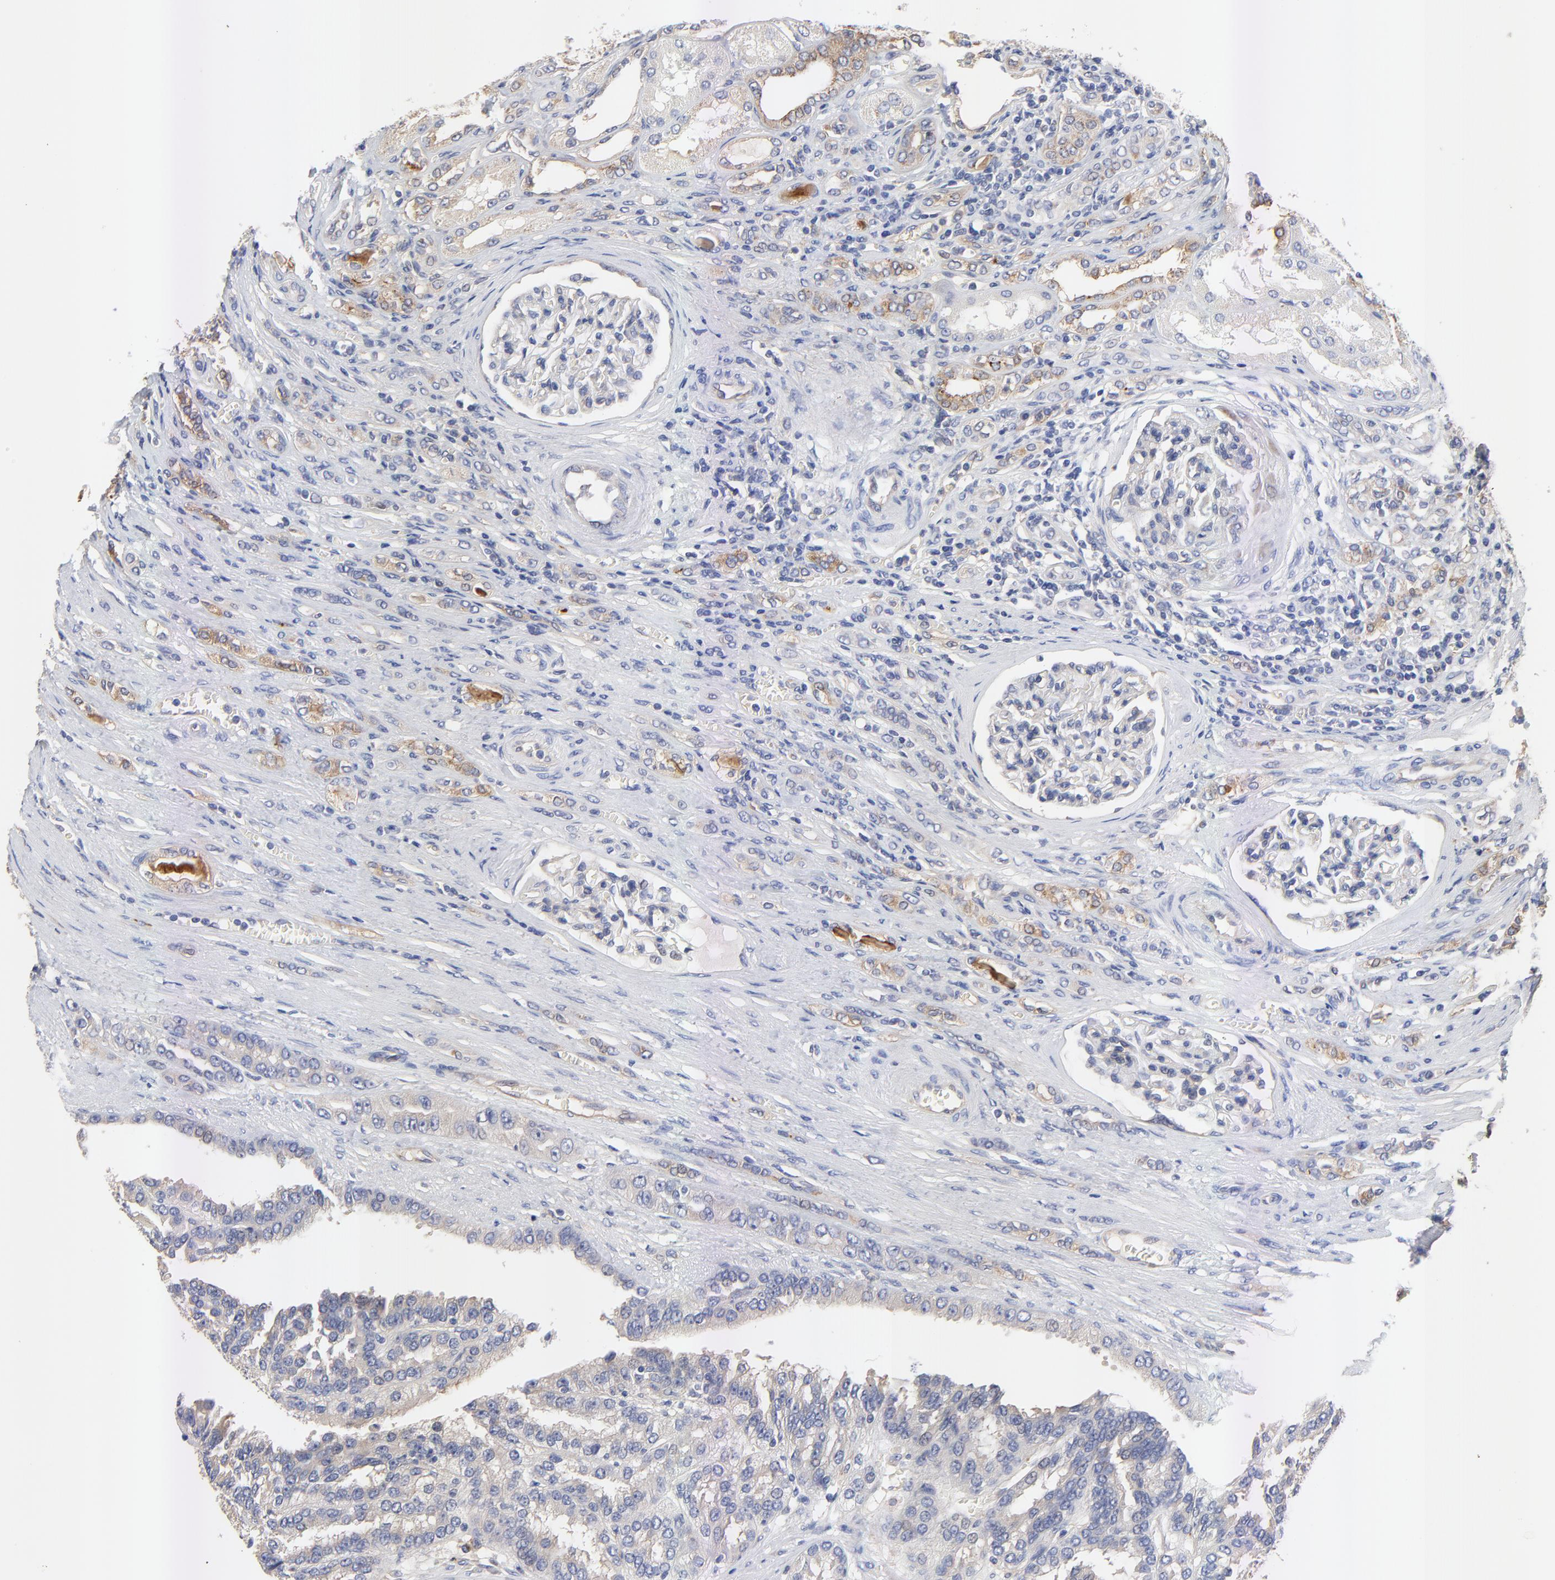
{"staining": {"intensity": "weak", "quantity": ">75%", "location": "cytoplasmic/membranous"}, "tissue": "renal cancer", "cell_type": "Tumor cells", "image_type": "cancer", "snomed": [{"axis": "morphology", "description": "Adenocarcinoma, NOS"}, {"axis": "topography", "description": "Kidney"}], "caption": "Human renal cancer stained with a brown dye exhibits weak cytoplasmic/membranous positive staining in about >75% of tumor cells.", "gene": "FBXL2", "patient": {"sex": "male", "age": 46}}